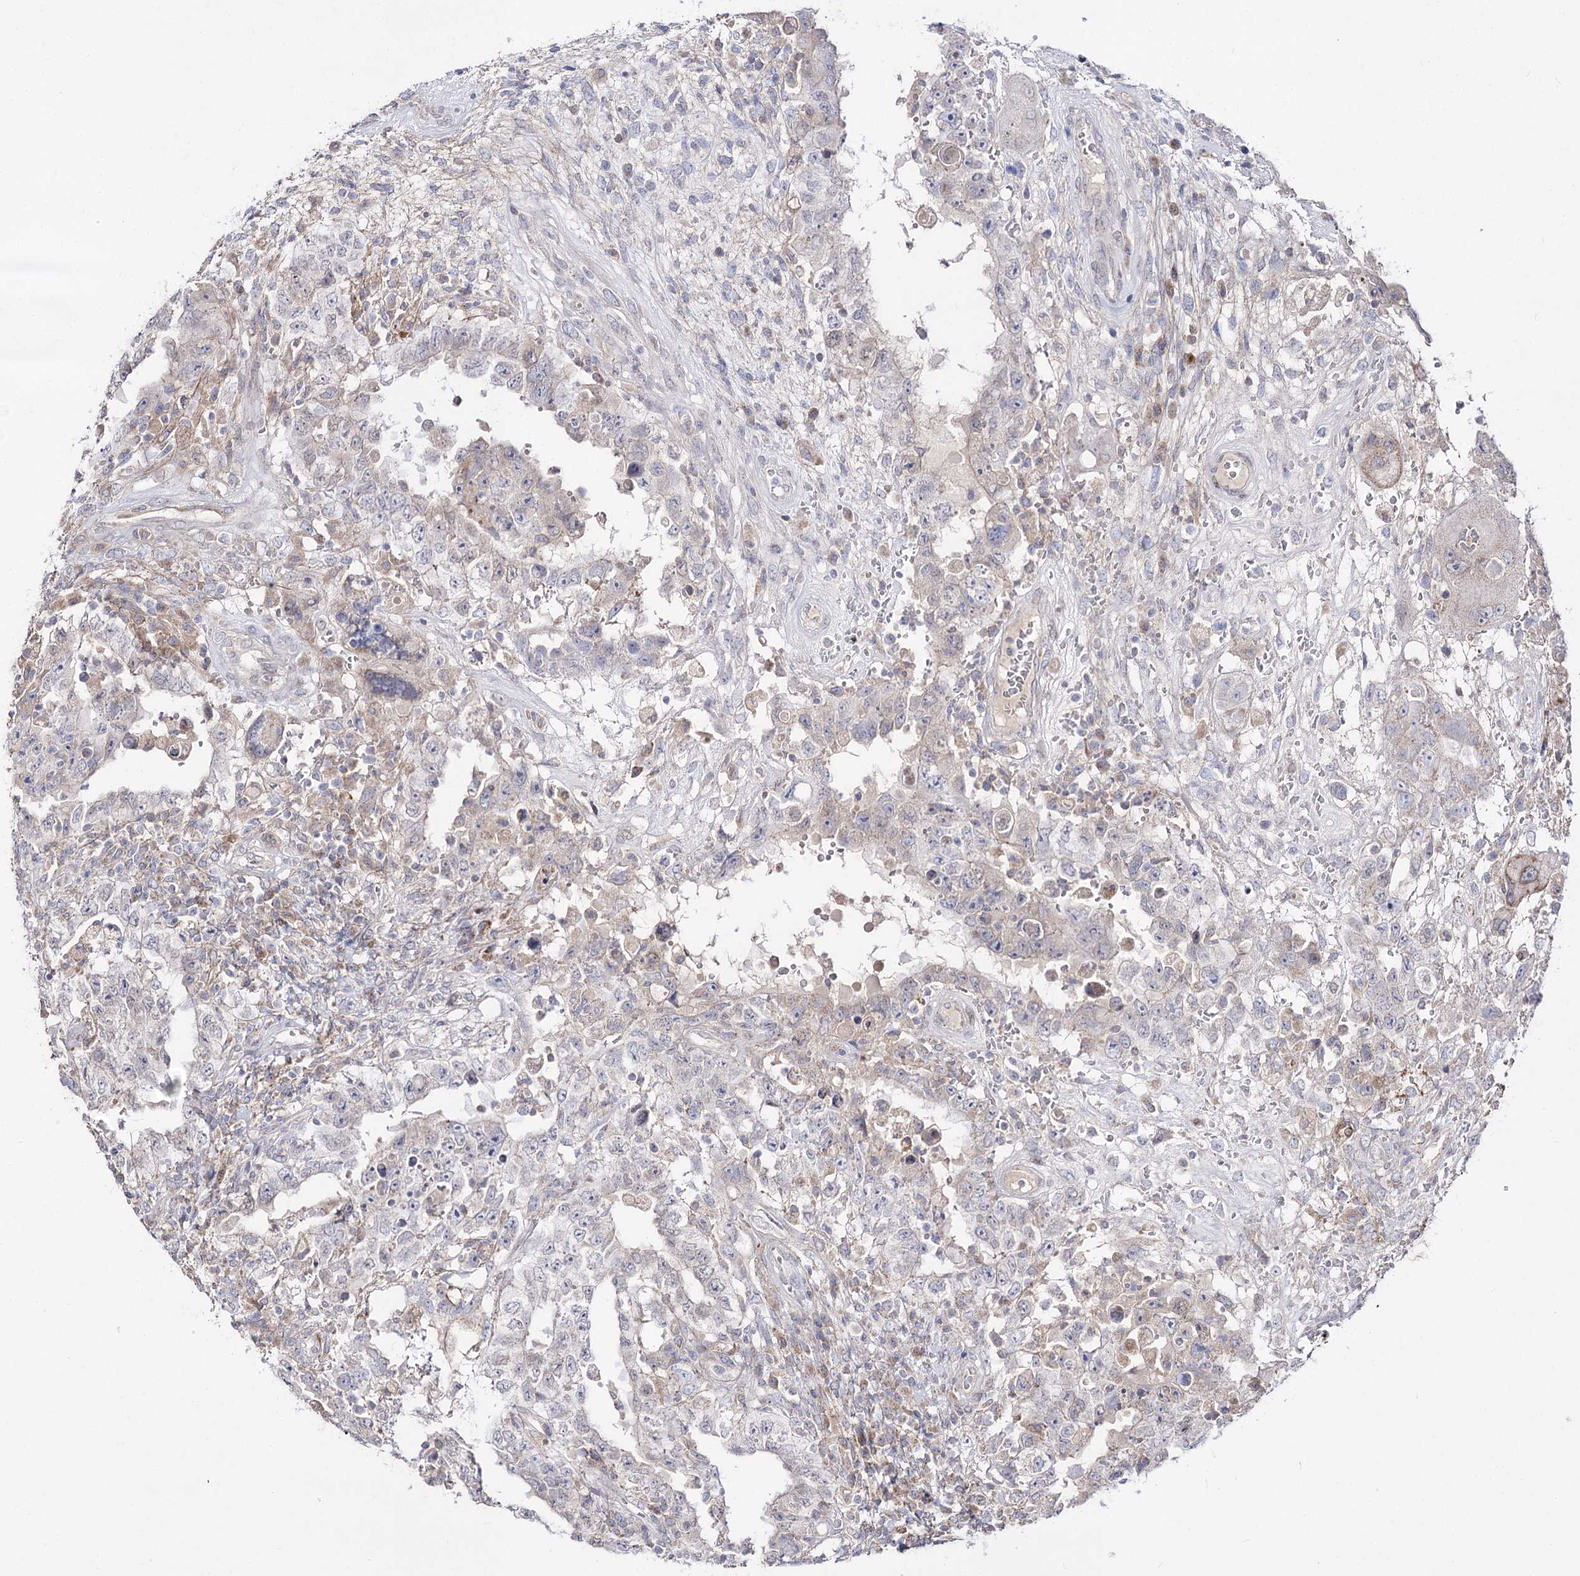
{"staining": {"intensity": "negative", "quantity": "none", "location": "none"}, "tissue": "testis cancer", "cell_type": "Tumor cells", "image_type": "cancer", "snomed": [{"axis": "morphology", "description": "Carcinoma, Embryonal, NOS"}, {"axis": "topography", "description": "Testis"}], "caption": "DAB (3,3'-diaminobenzidine) immunohistochemical staining of human testis embryonal carcinoma reveals no significant positivity in tumor cells.", "gene": "C11orf80", "patient": {"sex": "male", "age": 26}}